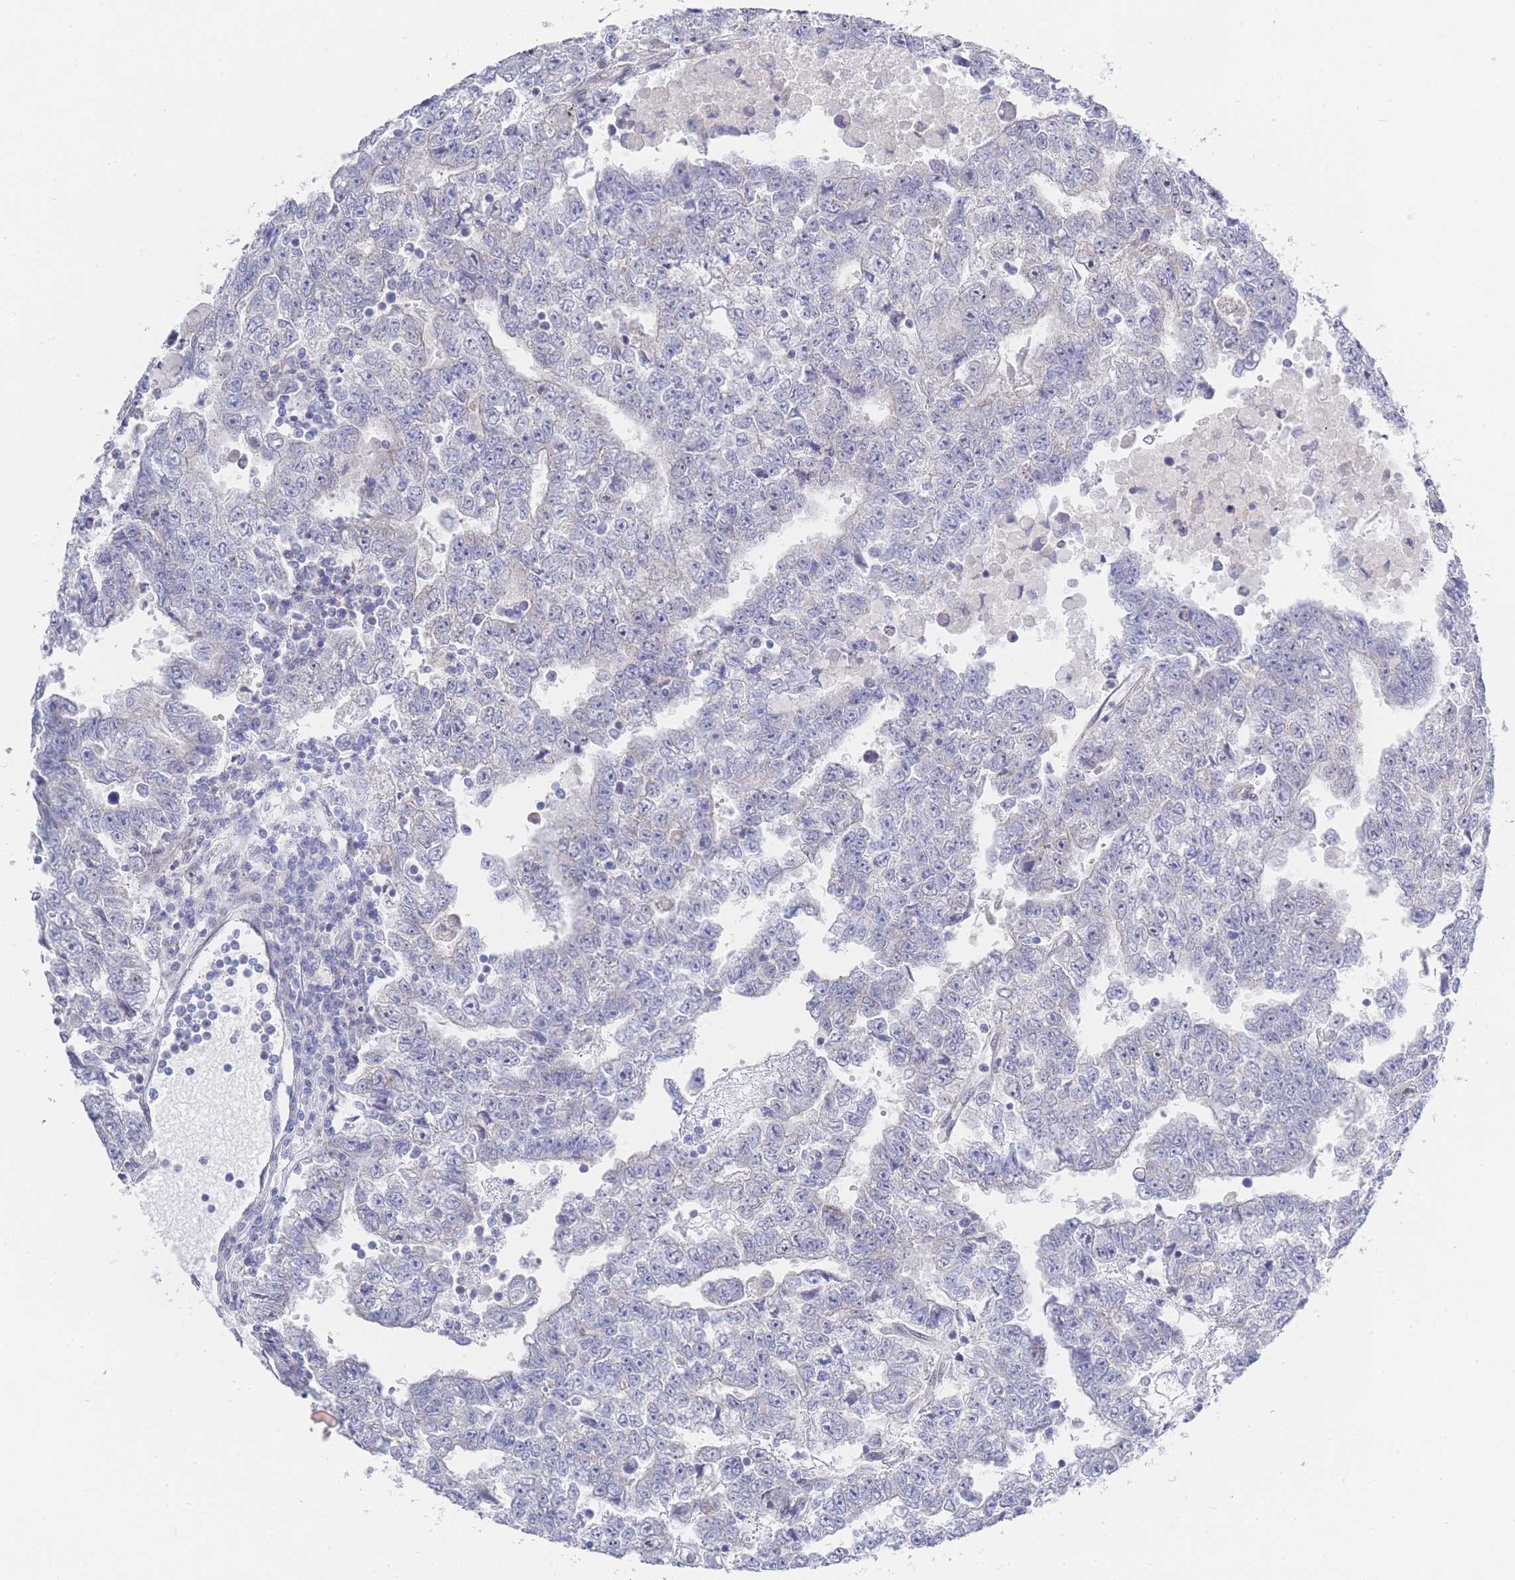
{"staining": {"intensity": "negative", "quantity": "none", "location": "none"}, "tissue": "testis cancer", "cell_type": "Tumor cells", "image_type": "cancer", "snomed": [{"axis": "morphology", "description": "Carcinoma, Embryonal, NOS"}, {"axis": "topography", "description": "Testis"}], "caption": "Immunohistochemical staining of embryonal carcinoma (testis) demonstrates no significant expression in tumor cells.", "gene": "ZNF142", "patient": {"sex": "male", "age": 25}}